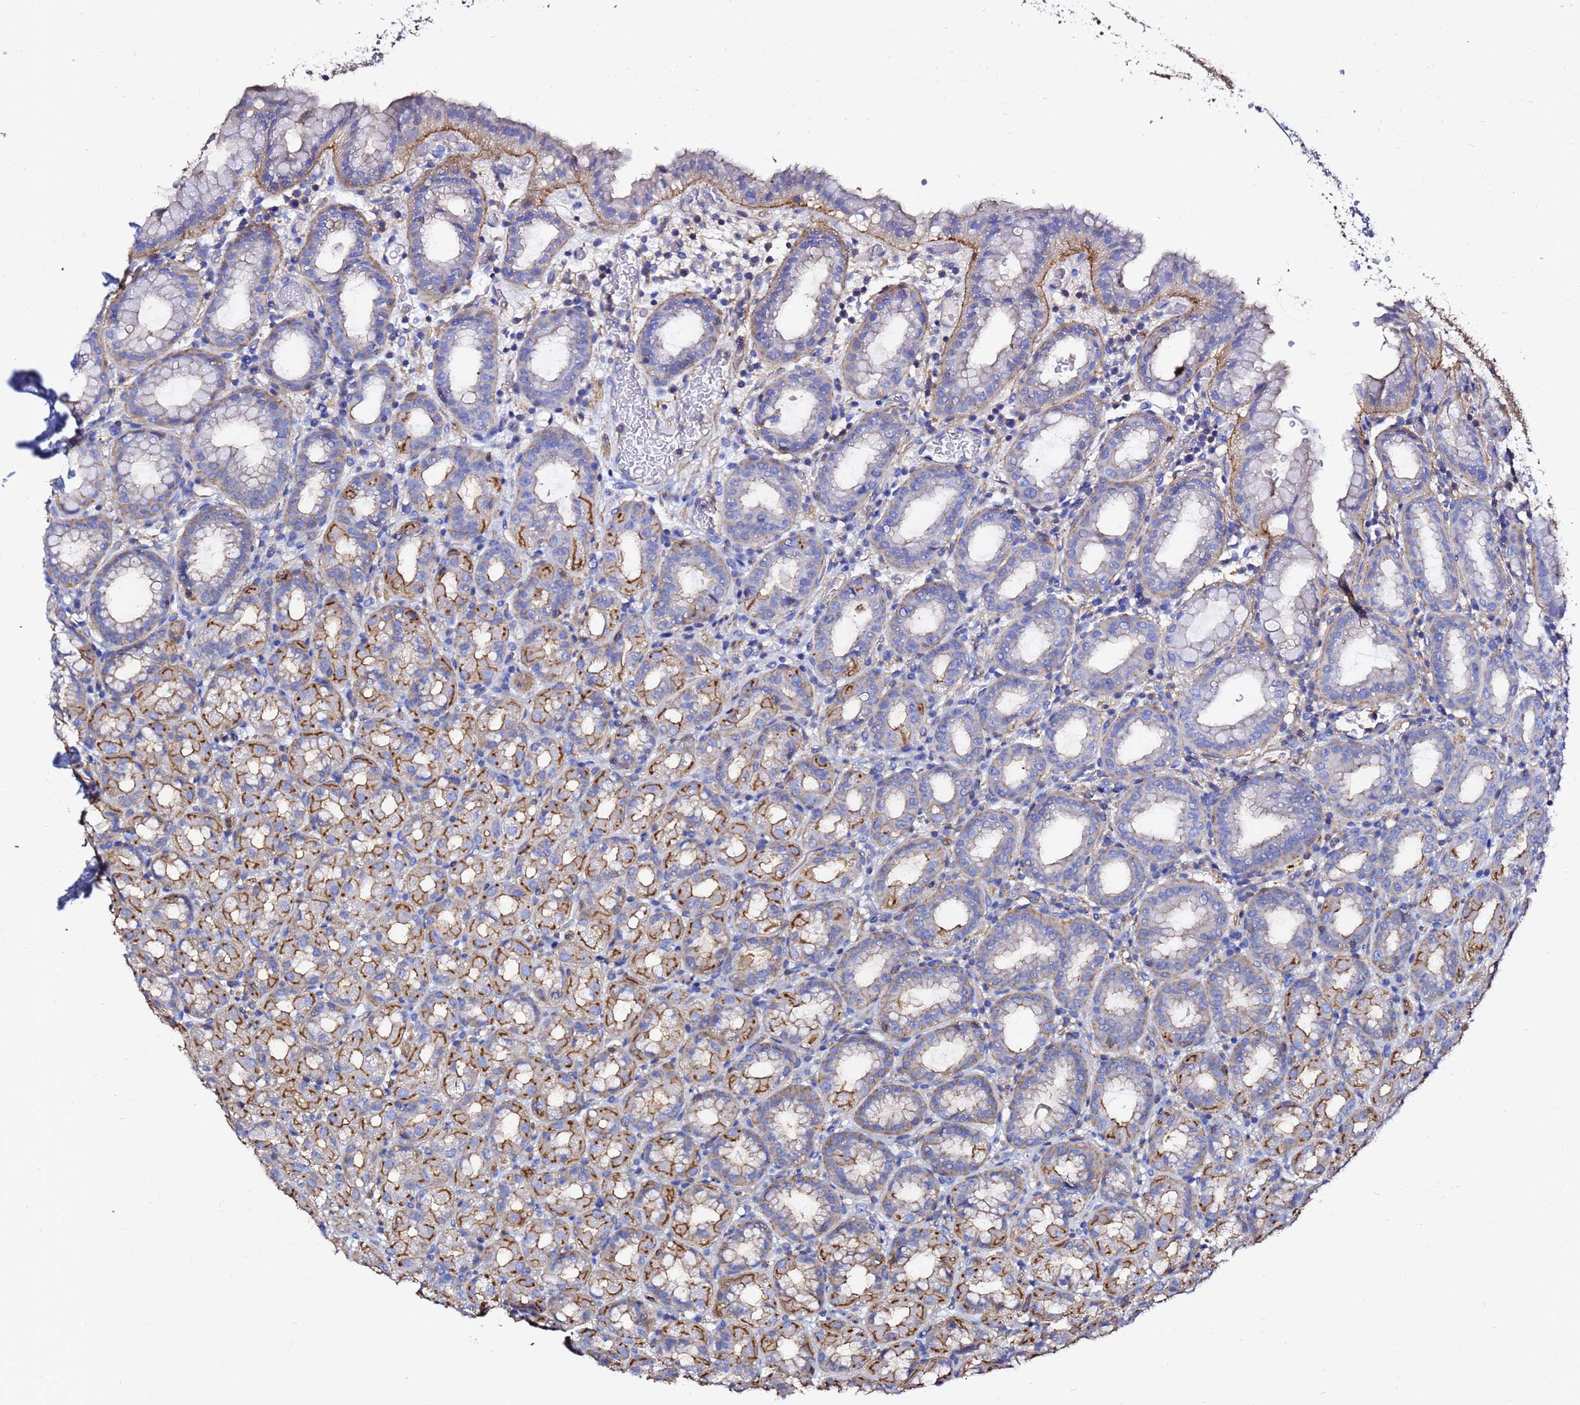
{"staining": {"intensity": "strong", "quantity": "<25%", "location": "cytoplasmic/membranous"}, "tissue": "stomach", "cell_type": "Glandular cells", "image_type": "normal", "snomed": [{"axis": "morphology", "description": "Normal tissue, NOS"}, {"axis": "topography", "description": "Stomach, upper"}, {"axis": "topography", "description": "Stomach, lower"}, {"axis": "topography", "description": "Small intestine"}], "caption": "The micrograph shows staining of benign stomach, revealing strong cytoplasmic/membranous protein expression (brown color) within glandular cells. The staining was performed using DAB (3,3'-diaminobenzidine), with brown indicating positive protein expression. Nuclei are stained blue with hematoxylin.", "gene": "ACTA1", "patient": {"sex": "male", "age": 68}}